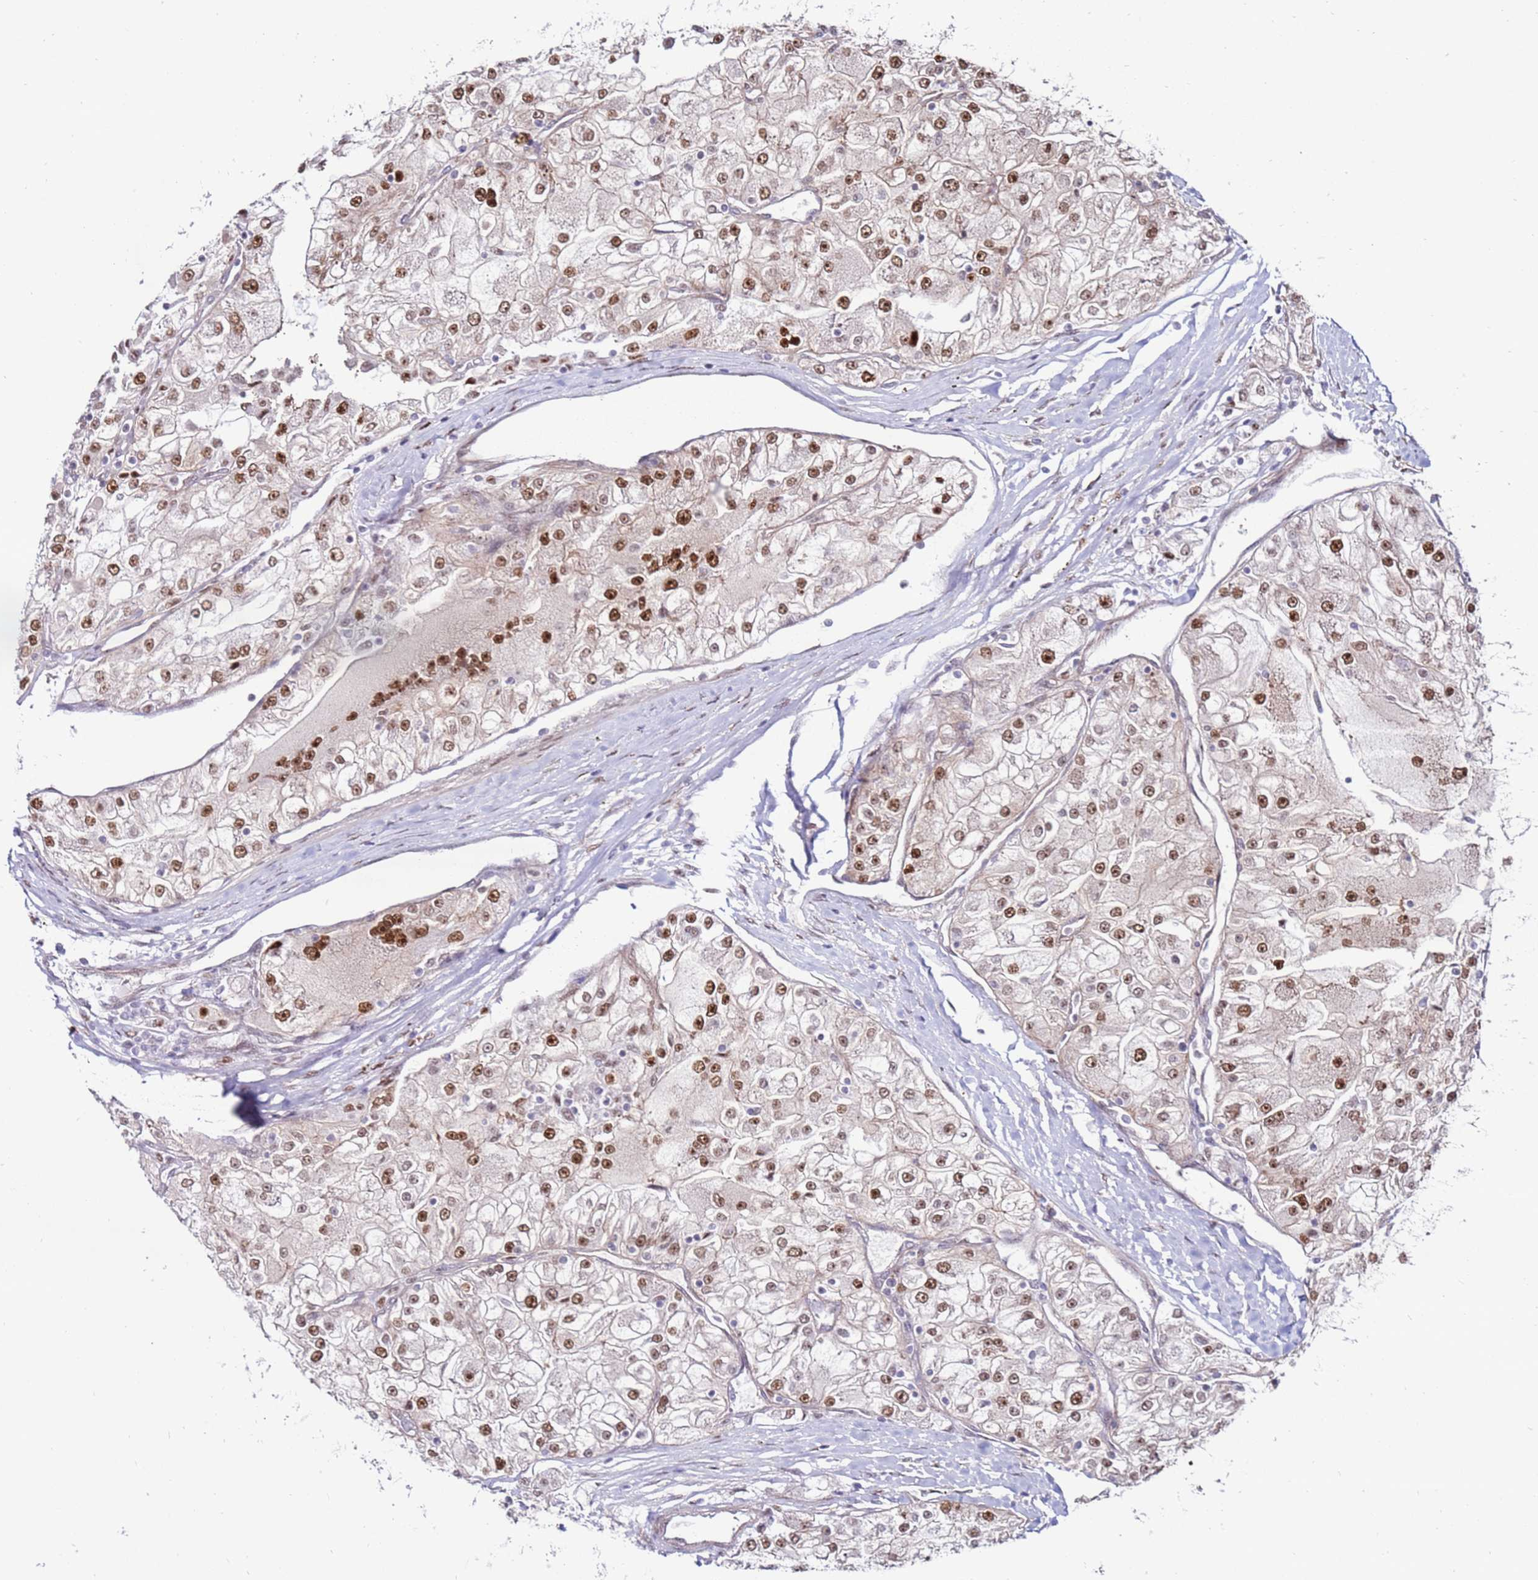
{"staining": {"intensity": "moderate", "quantity": ">75%", "location": "nuclear"}, "tissue": "renal cancer", "cell_type": "Tumor cells", "image_type": "cancer", "snomed": [{"axis": "morphology", "description": "Adenocarcinoma, NOS"}, {"axis": "topography", "description": "Kidney"}], "caption": "Brown immunohistochemical staining in renal cancer shows moderate nuclear expression in about >75% of tumor cells.", "gene": "KPNA4", "patient": {"sex": "female", "age": 72}}